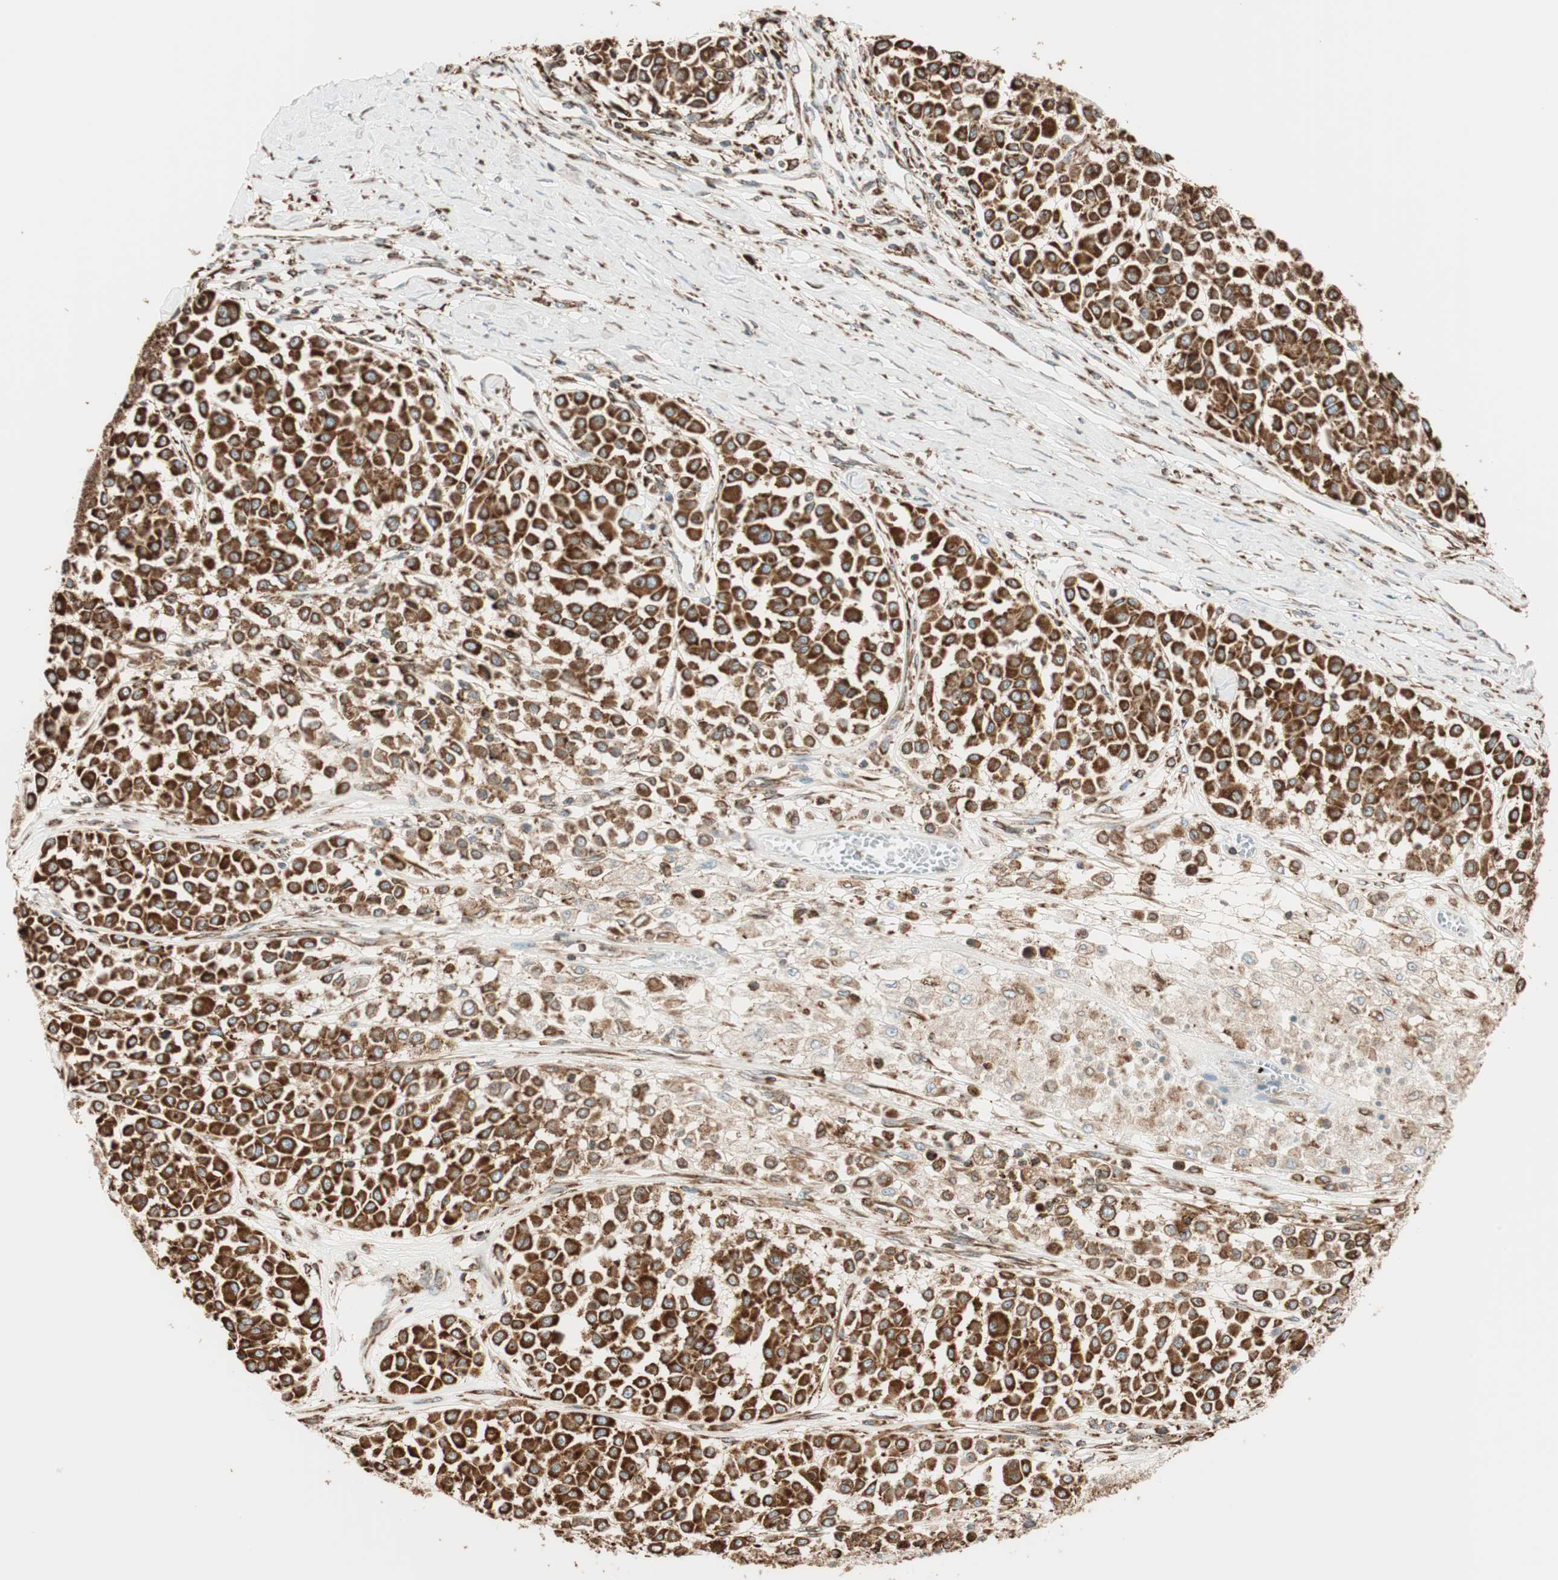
{"staining": {"intensity": "strong", "quantity": ">75%", "location": "cytoplasmic/membranous"}, "tissue": "melanoma", "cell_type": "Tumor cells", "image_type": "cancer", "snomed": [{"axis": "morphology", "description": "Malignant melanoma, Metastatic site"}, {"axis": "topography", "description": "Soft tissue"}], "caption": "Brown immunohistochemical staining in human melanoma demonstrates strong cytoplasmic/membranous staining in about >75% of tumor cells. (DAB IHC, brown staining for protein, blue staining for nuclei).", "gene": "PRKCSH", "patient": {"sex": "male", "age": 41}}